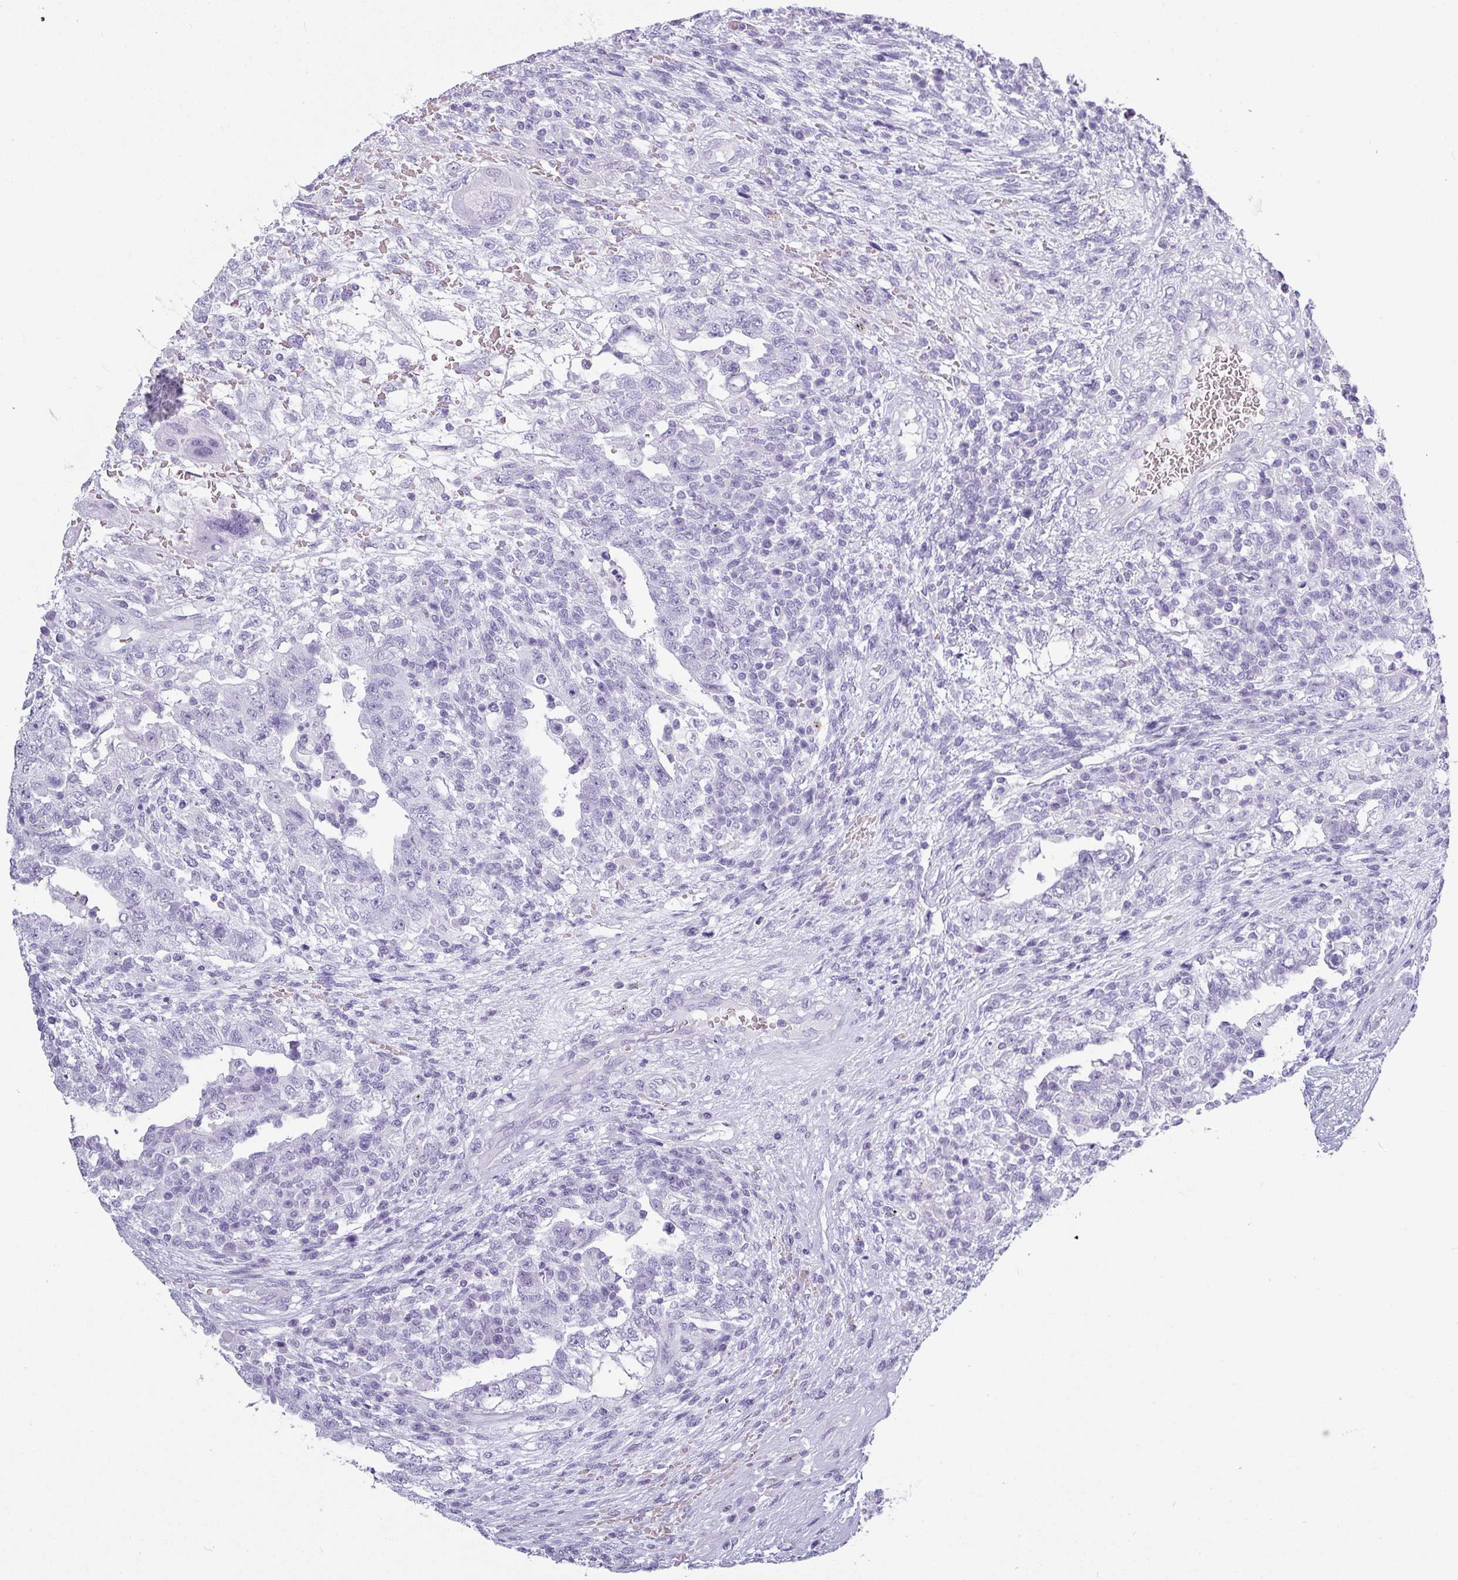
{"staining": {"intensity": "negative", "quantity": "none", "location": "none"}, "tissue": "testis cancer", "cell_type": "Tumor cells", "image_type": "cancer", "snomed": [{"axis": "morphology", "description": "Carcinoma, Embryonal, NOS"}, {"axis": "topography", "description": "Testis"}], "caption": "DAB immunohistochemical staining of human testis cancer exhibits no significant staining in tumor cells.", "gene": "CRYBB2", "patient": {"sex": "male", "age": 26}}